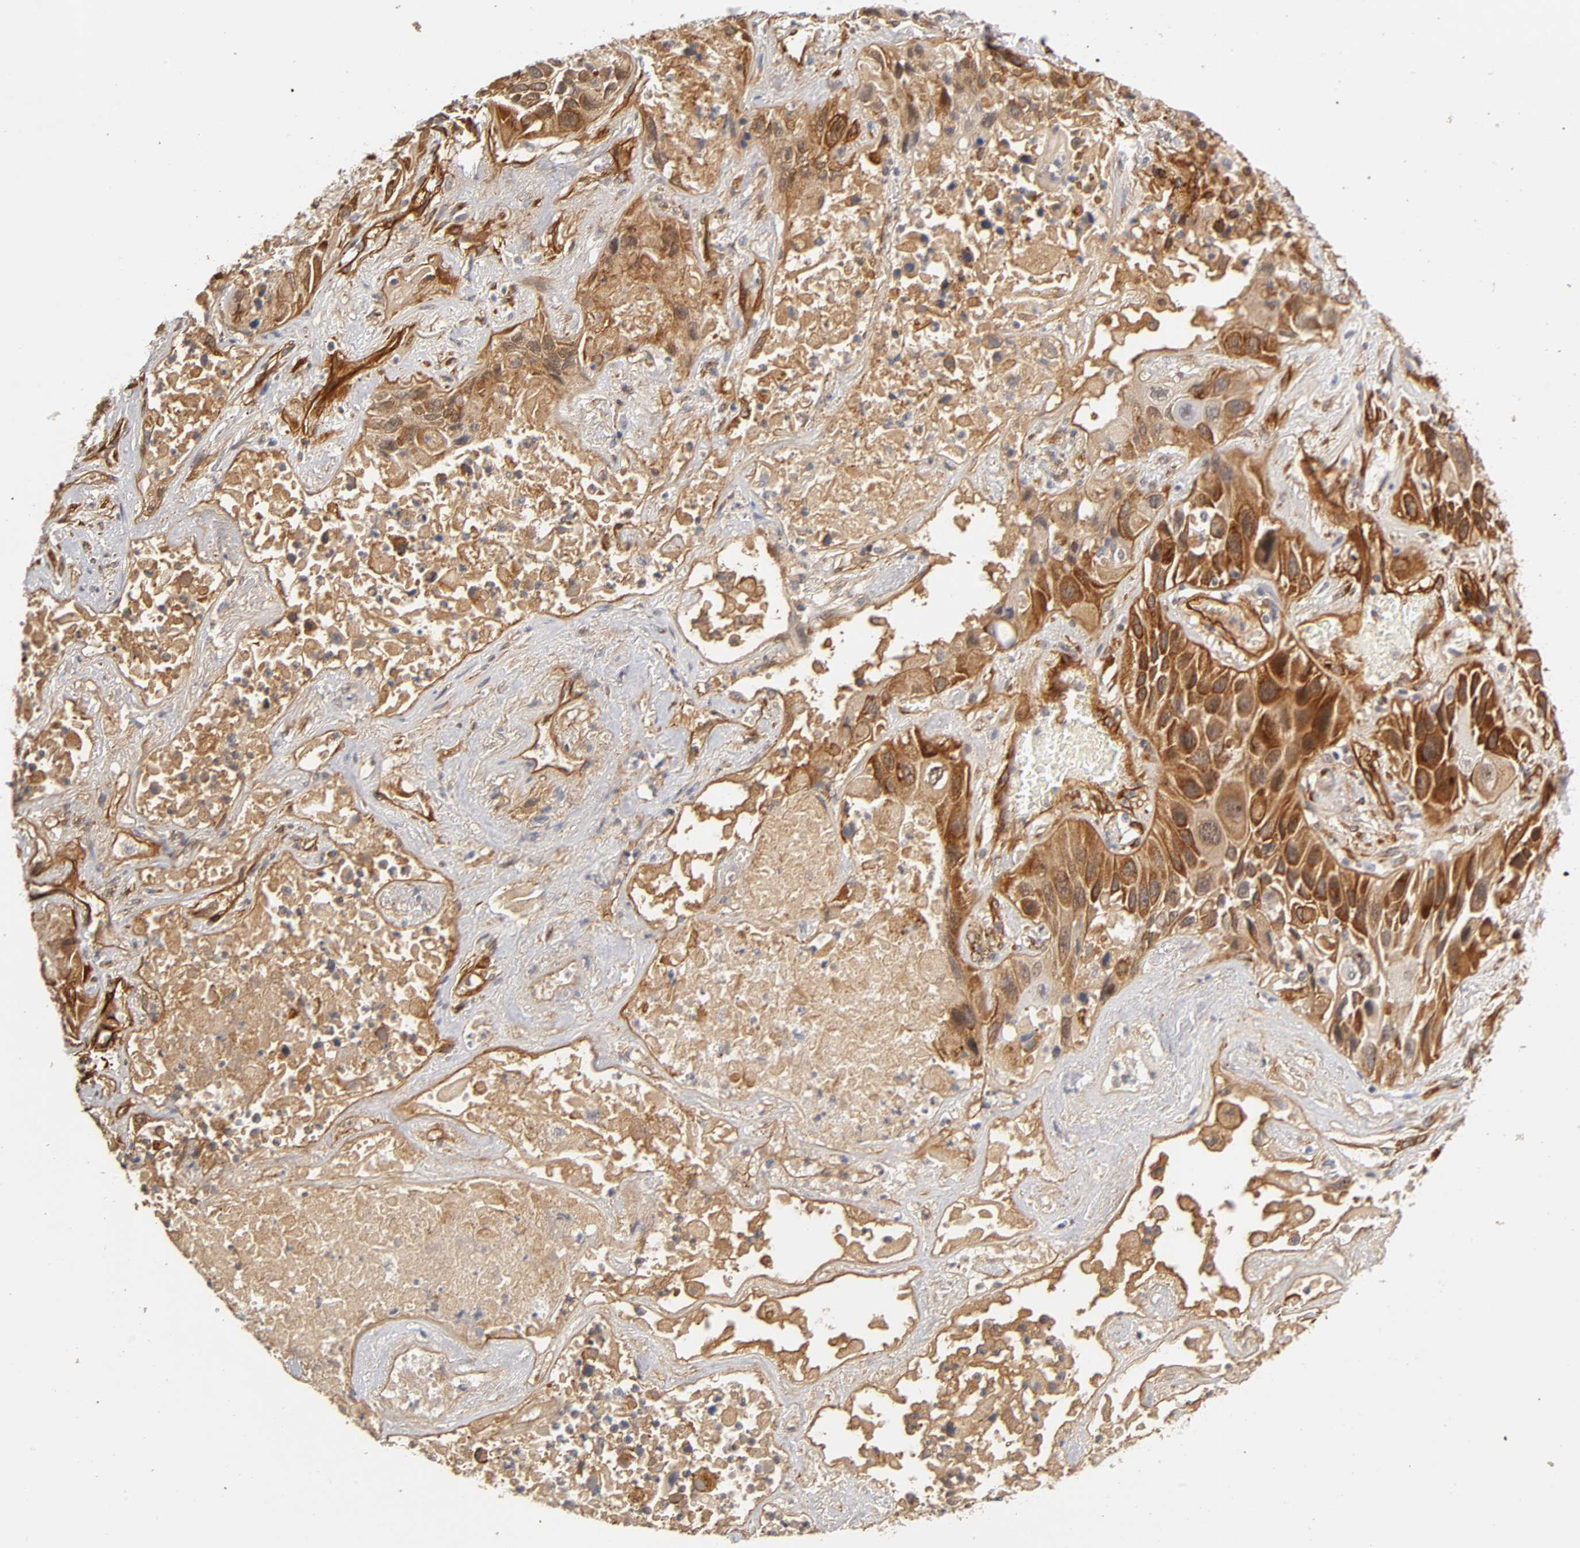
{"staining": {"intensity": "strong", "quantity": ">75%", "location": "cytoplasmic/membranous"}, "tissue": "lung cancer", "cell_type": "Tumor cells", "image_type": "cancer", "snomed": [{"axis": "morphology", "description": "Squamous cell carcinoma, NOS"}, {"axis": "topography", "description": "Lung"}], "caption": "This micrograph displays squamous cell carcinoma (lung) stained with IHC to label a protein in brown. The cytoplasmic/membranous of tumor cells show strong positivity for the protein. Nuclei are counter-stained blue.", "gene": "LAMB1", "patient": {"sex": "female", "age": 76}}